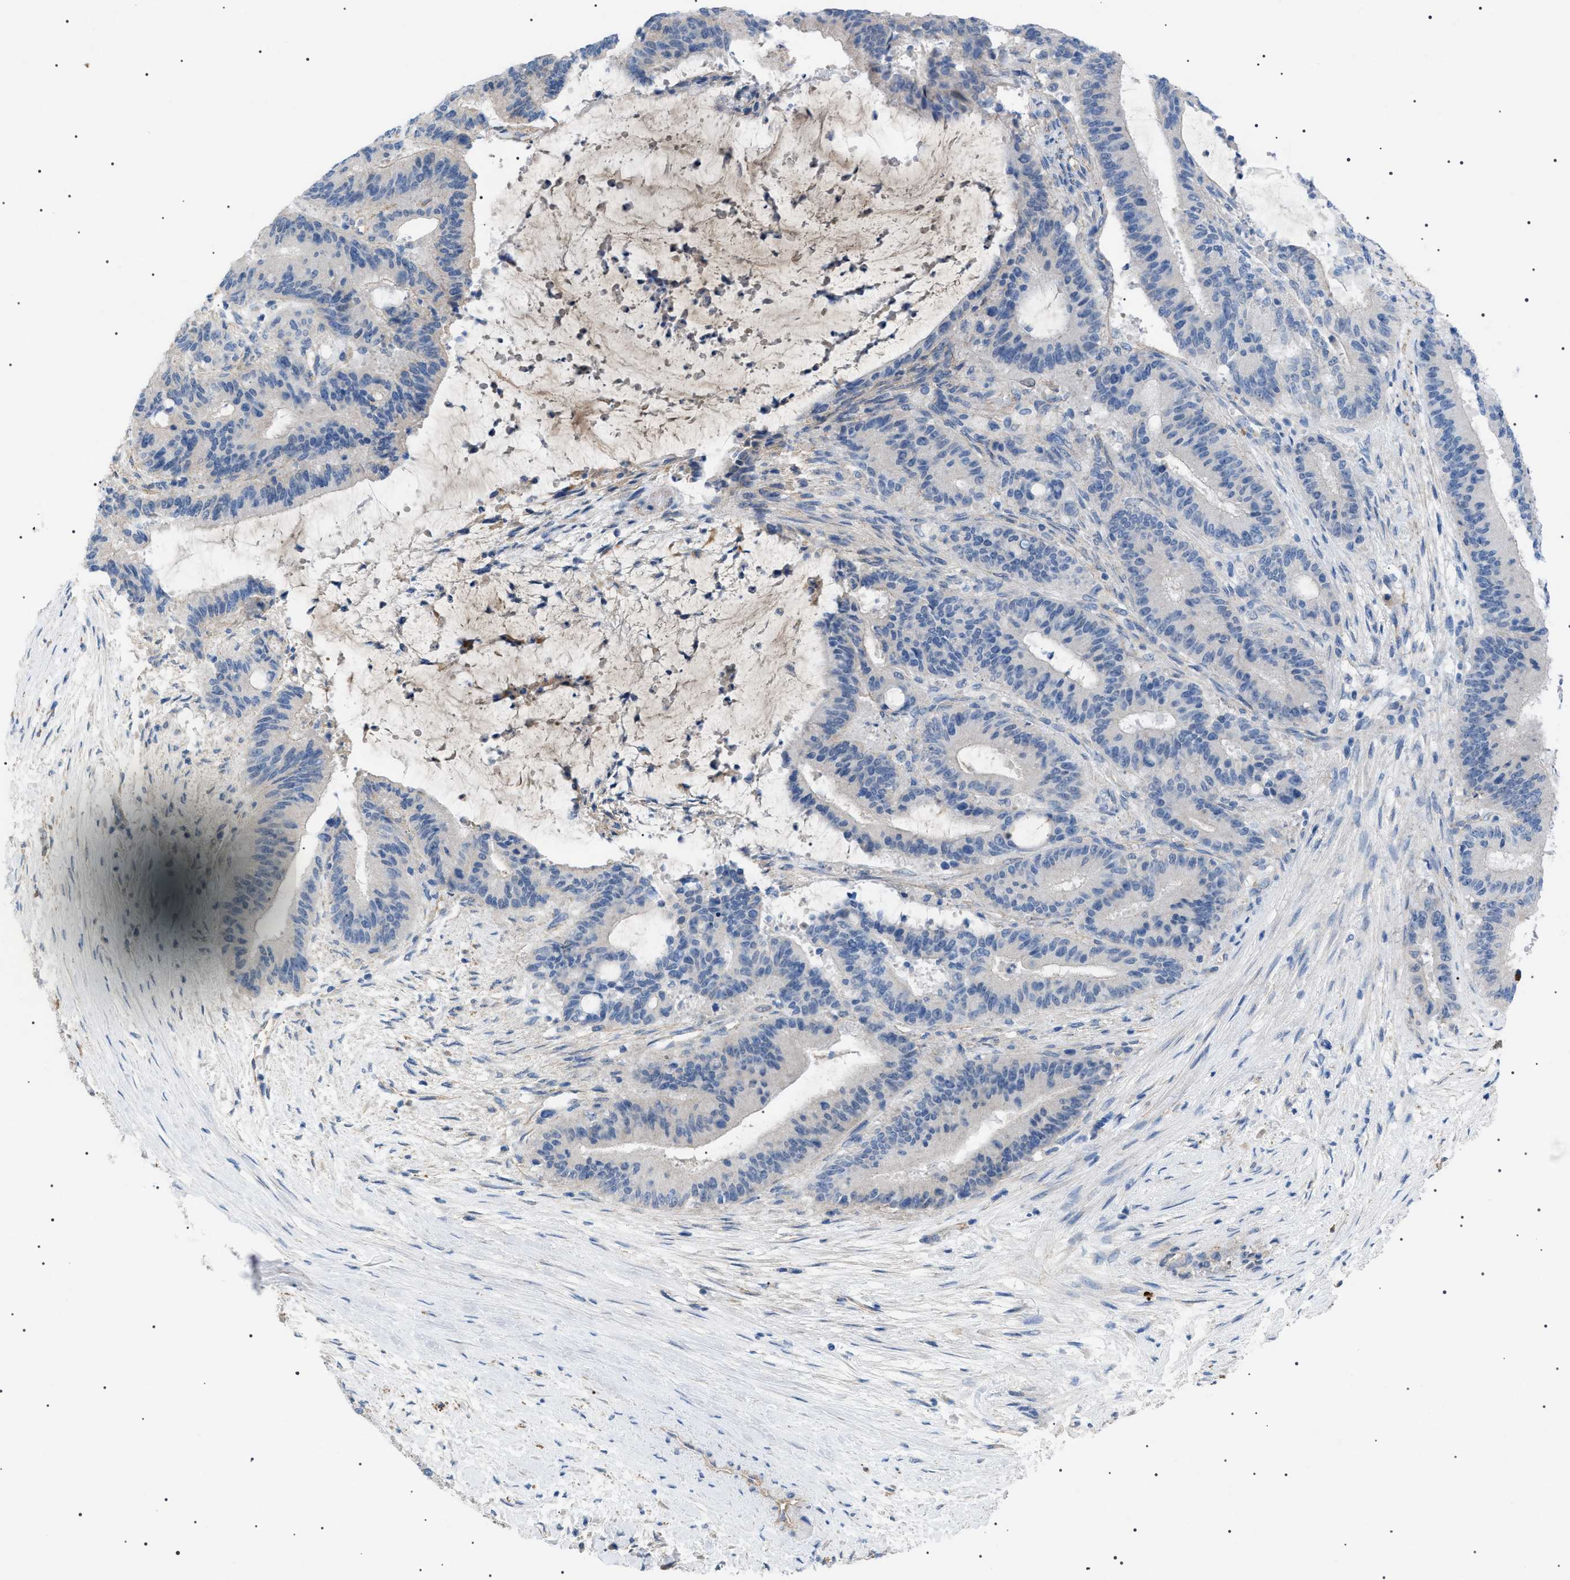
{"staining": {"intensity": "negative", "quantity": "none", "location": "none"}, "tissue": "liver cancer", "cell_type": "Tumor cells", "image_type": "cancer", "snomed": [{"axis": "morphology", "description": "Cholangiocarcinoma"}, {"axis": "topography", "description": "Liver"}], "caption": "Tumor cells are negative for brown protein staining in liver cholangiocarcinoma. Brightfield microscopy of immunohistochemistry (IHC) stained with DAB (3,3'-diaminobenzidine) (brown) and hematoxylin (blue), captured at high magnification.", "gene": "ADAMTS1", "patient": {"sex": "female", "age": 73}}